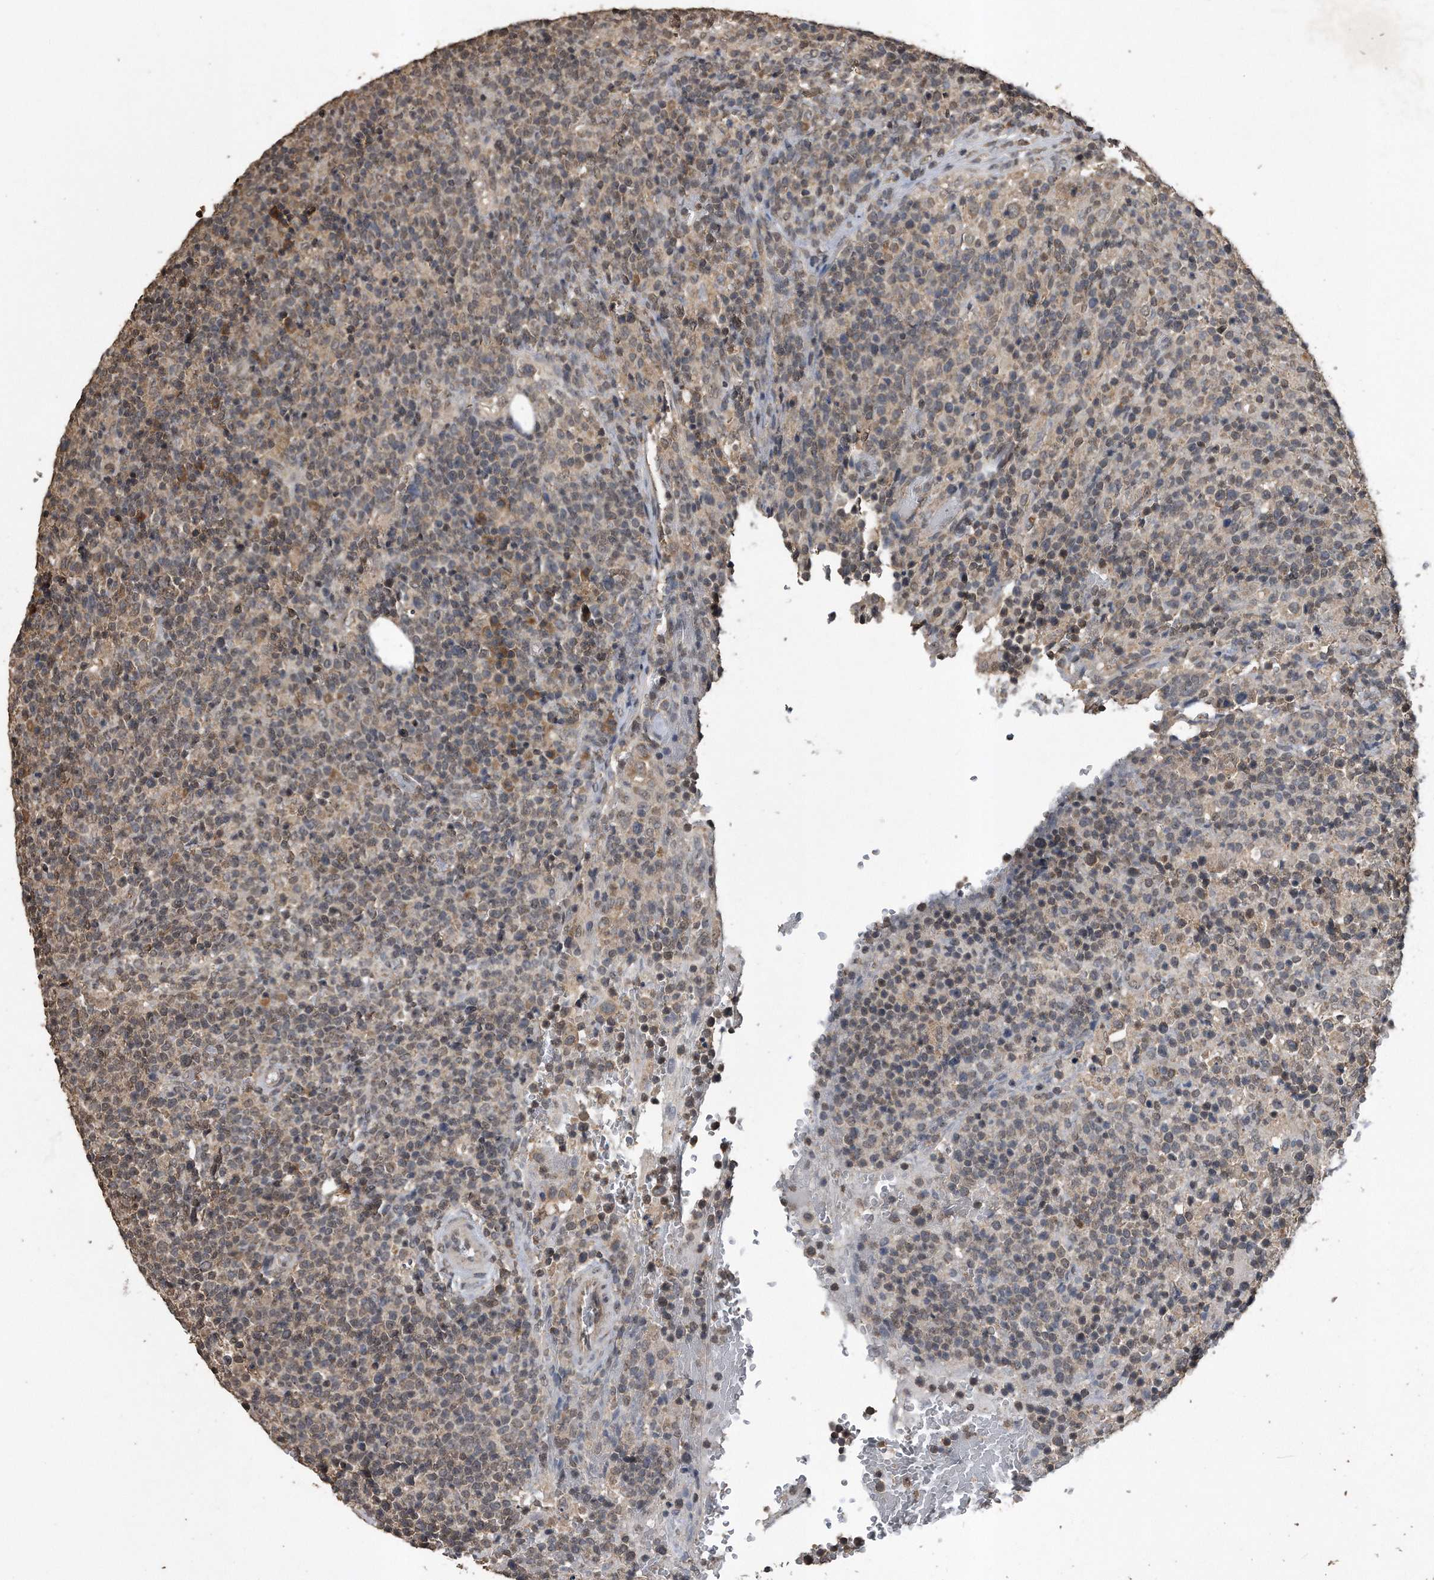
{"staining": {"intensity": "weak", "quantity": "<25%", "location": "cytoplasmic/membranous,nuclear"}, "tissue": "lymphoma", "cell_type": "Tumor cells", "image_type": "cancer", "snomed": [{"axis": "morphology", "description": "Malignant lymphoma, non-Hodgkin's type, High grade"}, {"axis": "topography", "description": "Lymph node"}], "caption": "The photomicrograph exhibits no significant staining in tumor cells of malignant lymphoma, non-Hodgkin's type (high-grade).", "gene": "CRYZL1", "patient": {"sex": "male", "age": 61}}